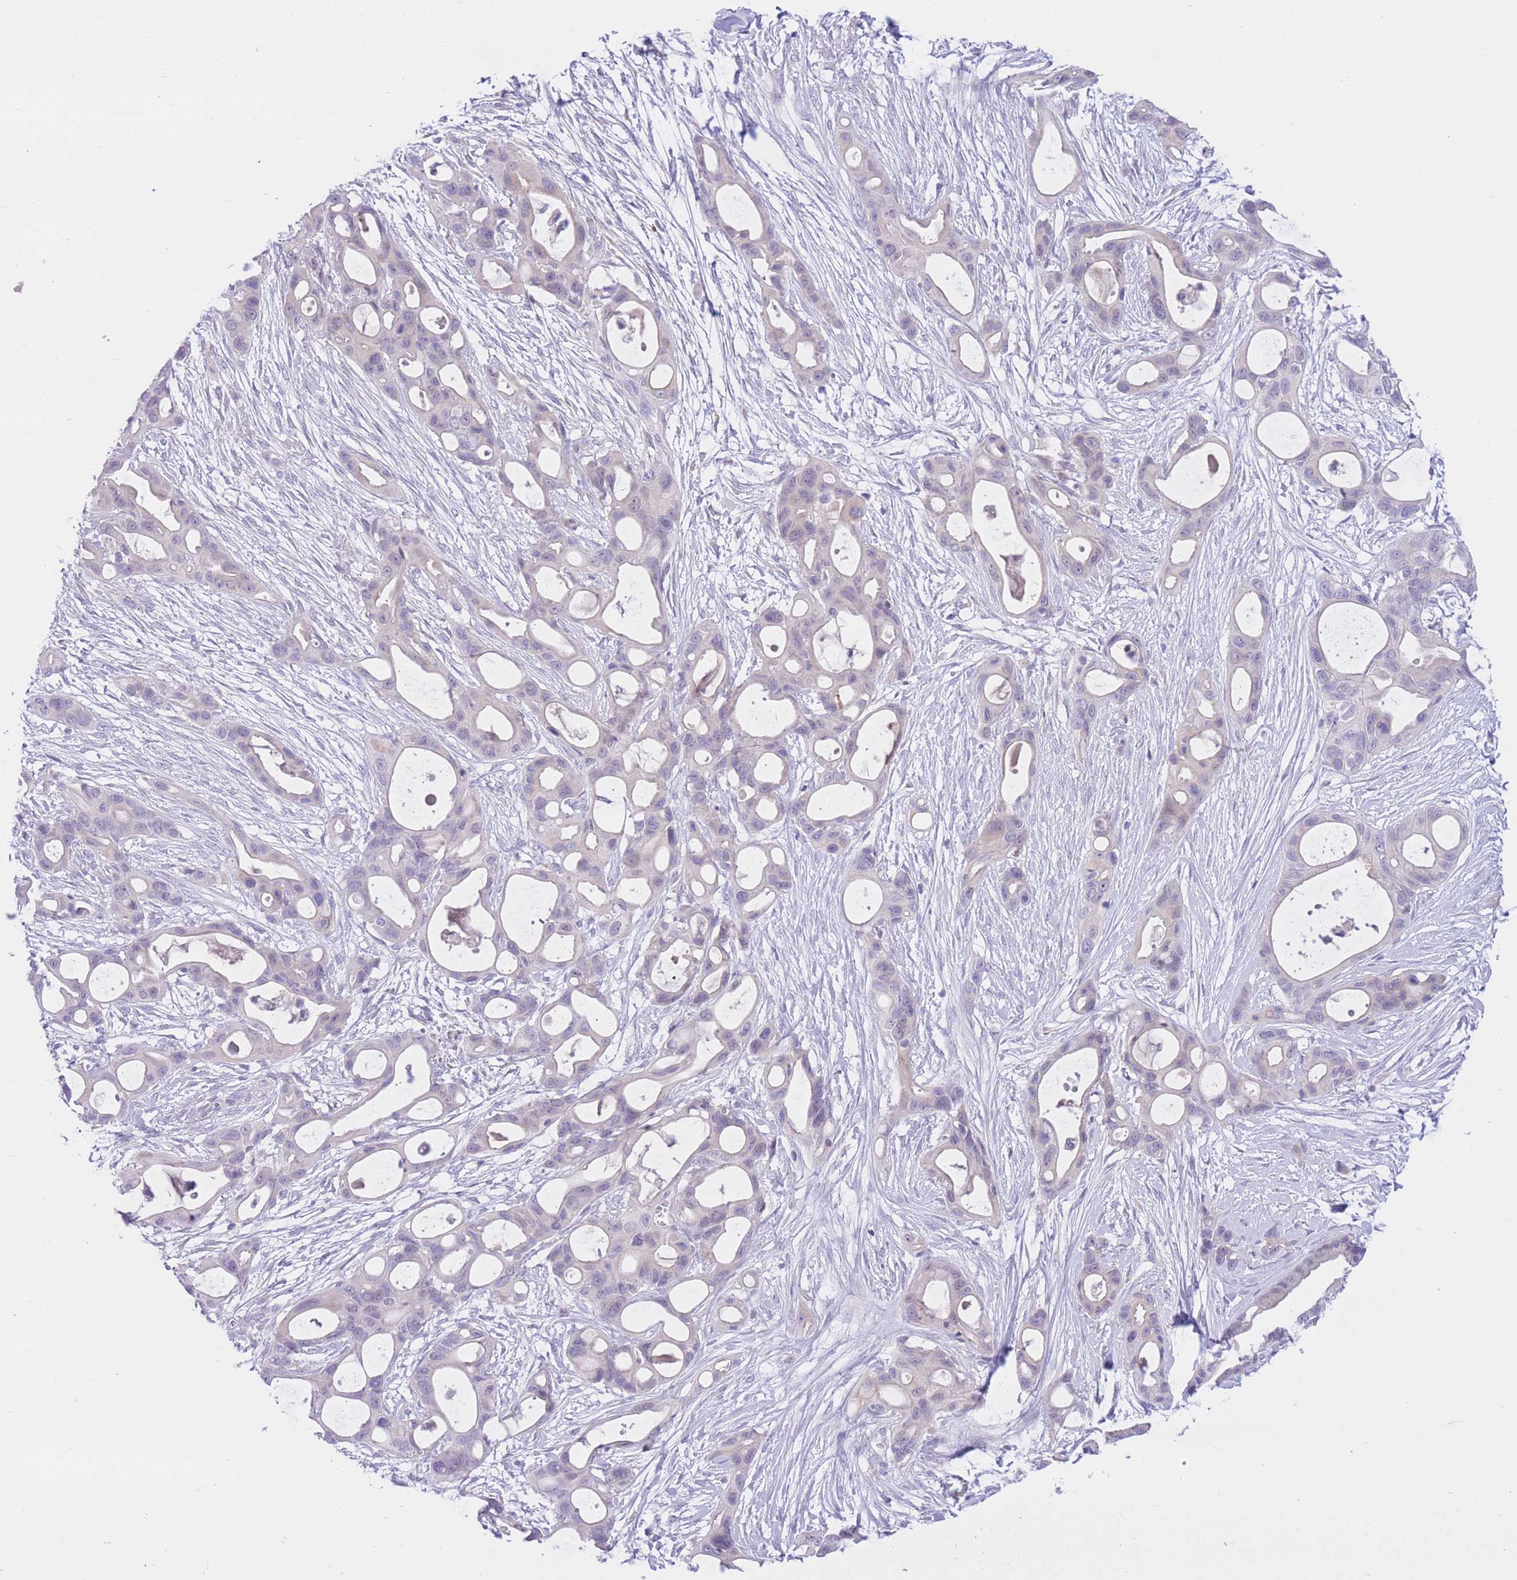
{"staining": {"intensity": "negative", "quantity": "none", "location": "none"}, "tissue": "ovarian cancer", "cell_type": "Tumor cells", "image_type": "cancer", "snomed": [{"axis": "morphology", "description": "Cystadenocarcinoma, mucinous, NOS"}, {"axis": "topography", "description": "Ovary"}], "caption": "Photomicrograph shows no protein expression in tumor cells of ovarian mucinous cystadenocarcinoma tissue.", "gene": "RPL39L", "patient": {"sex": "female", "age": 70}}